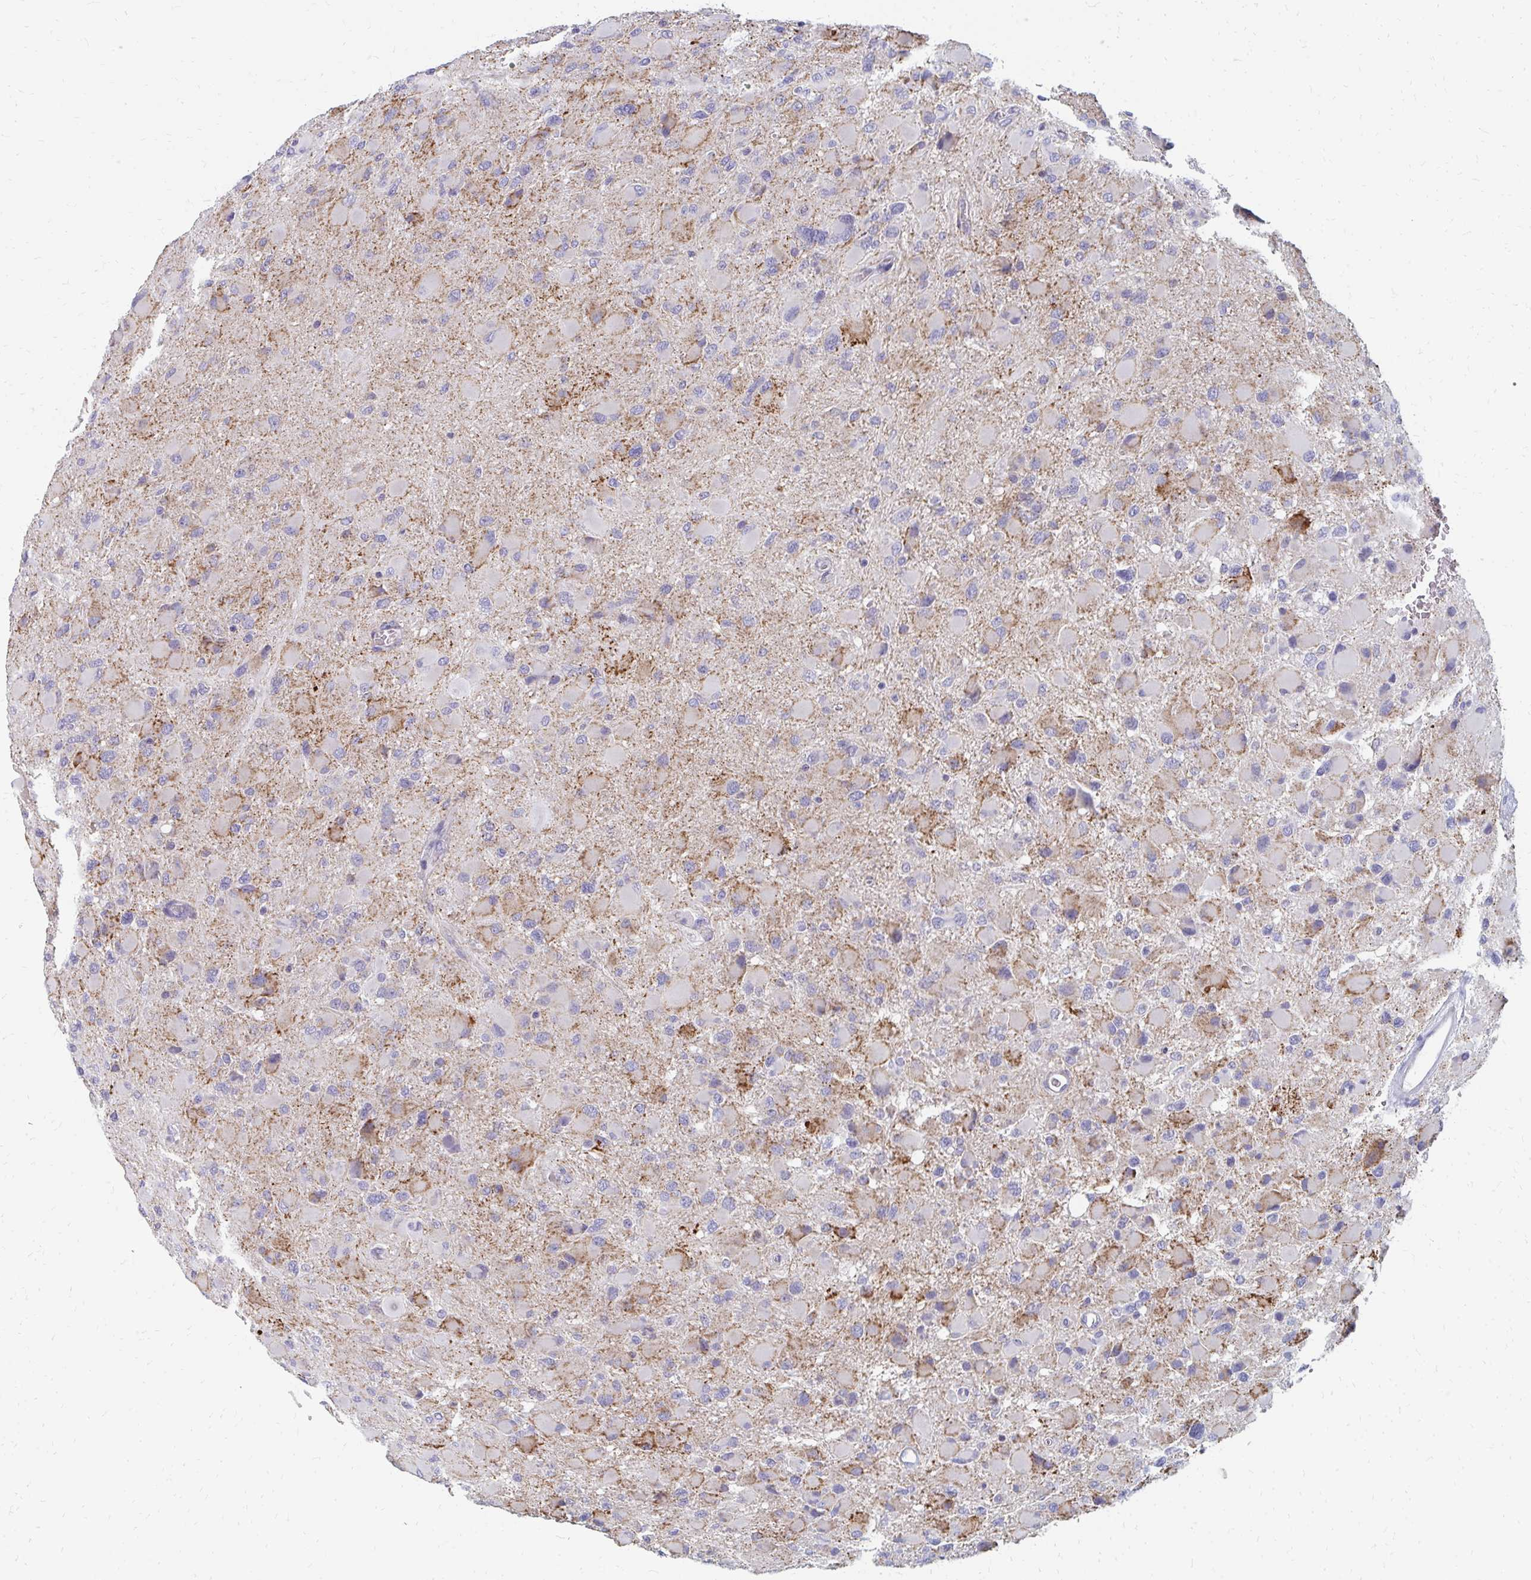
{"staining": {"intensity": "moderate", "quantity": "<25%", "location": "cytoplasmic/membranous"}, "tissue": "glioma", "cell_type": "Tumor cells", "image_type": "cancer", "snomed": [{"axis": "morphology", "description": "Glioma, malignant, High grade"}, {"axis": "topography", "description": "Cerebral cortex"}], "caption": "Protein staining of glioma tissue shows moderate cytoplasmic/membranous positivity in about <25% of tumor cells. (DAB (3,3'-diaminobenzidine) IHC with brightfield microscopy, high magnification).", "gene": "OR10V1", "patient": {"sex": "female", "age": 36}}